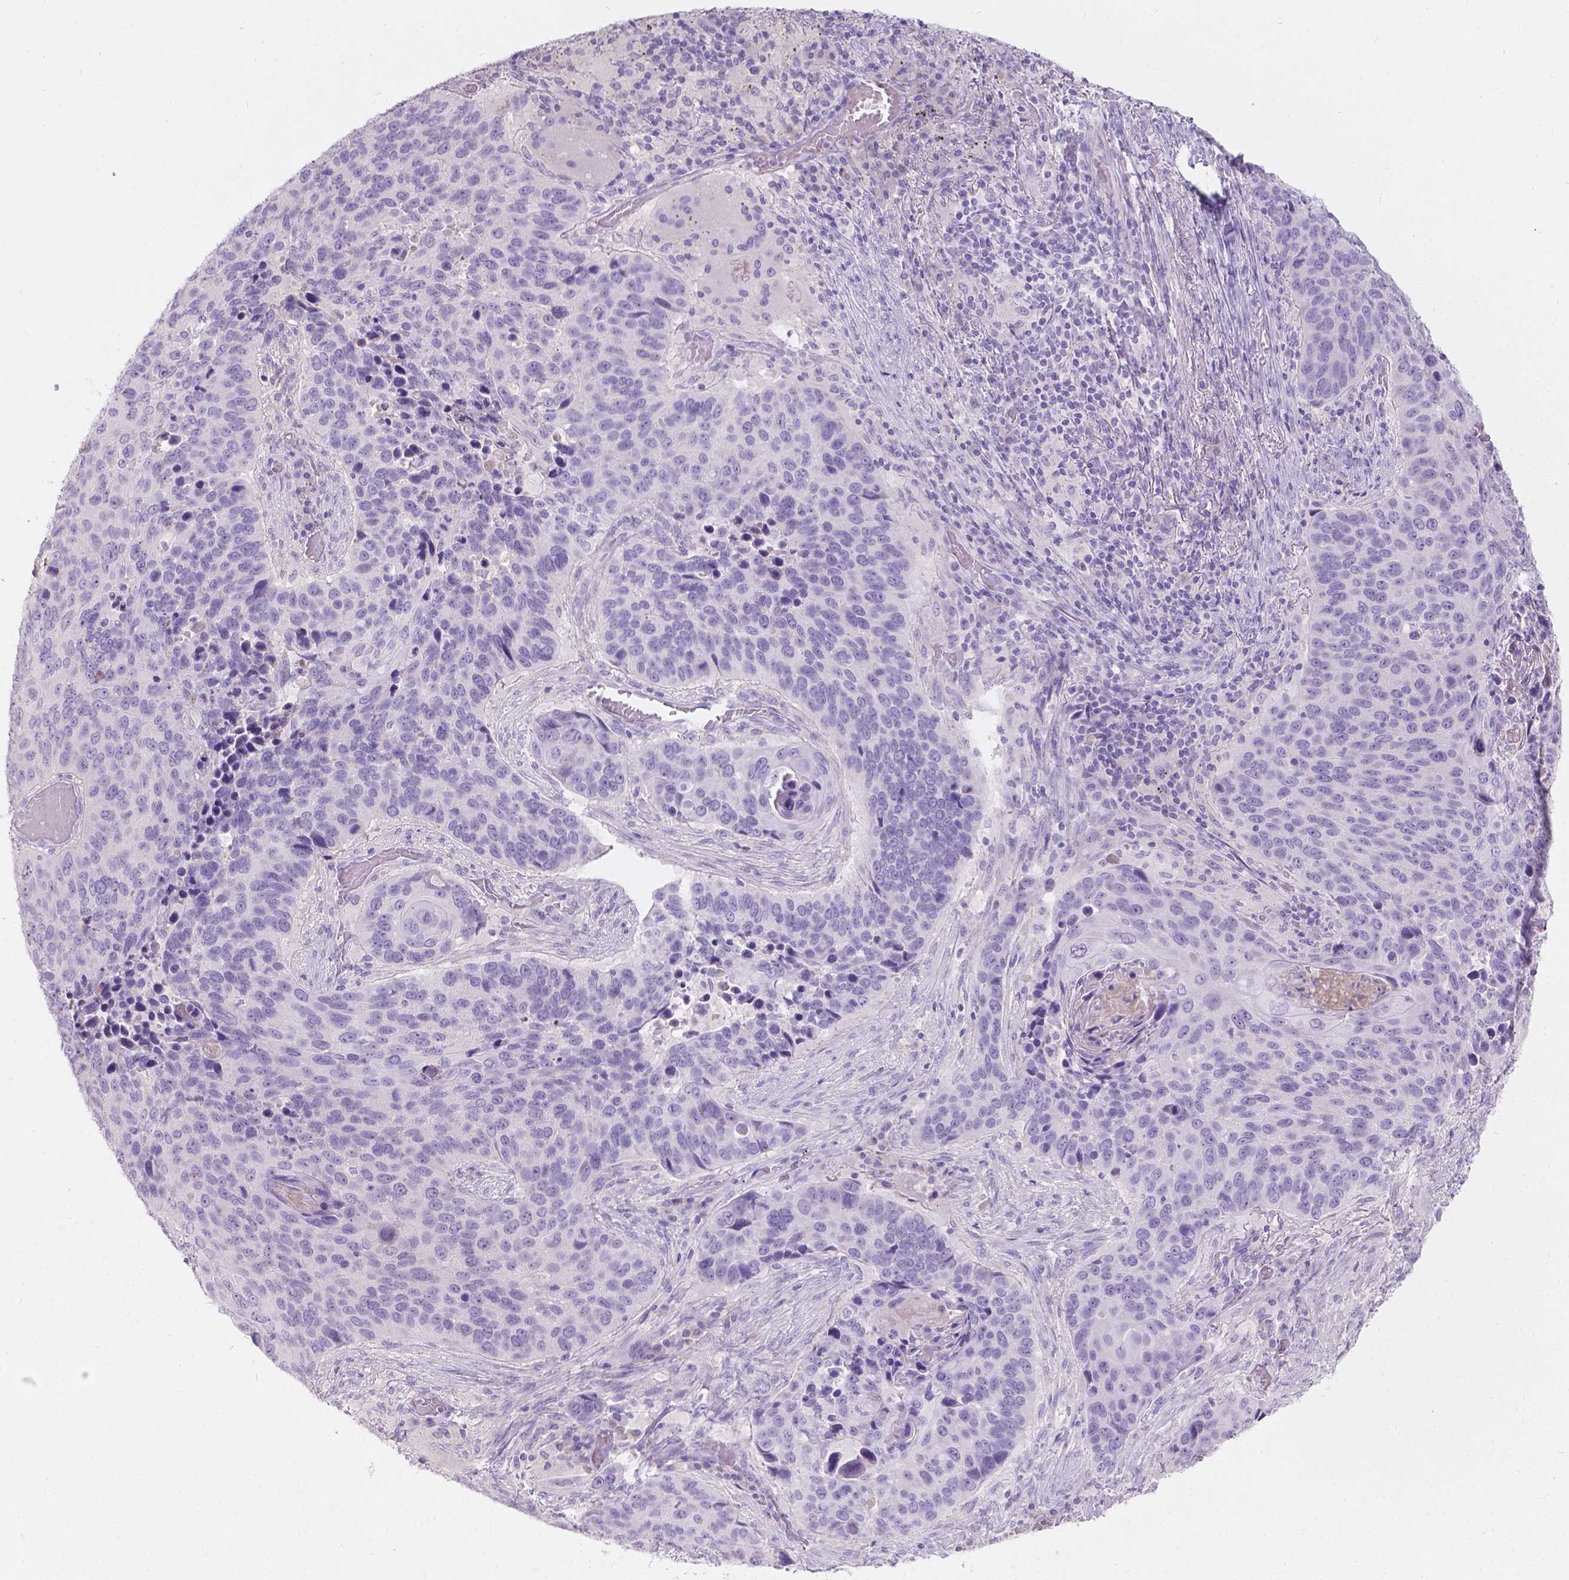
{"staining": {"intensity": "negative", "quantity": "none", "location": "none"}, "tissue": "lung cancer", "cell_type": "Tumor cells", "image_type": "cancer", "snomed": [{"axis": "morphology", "description": "Squamous cell carcinoma, NOS"}, {"axis": "topography", "description": "Lung"}], "caption": "A photomicrograph of human squamous cell carcinoma (lung) is negative for staining in tumor cells.", "gene": "GAL3ST2", "patient": {"sex": "male", "age": 68}}